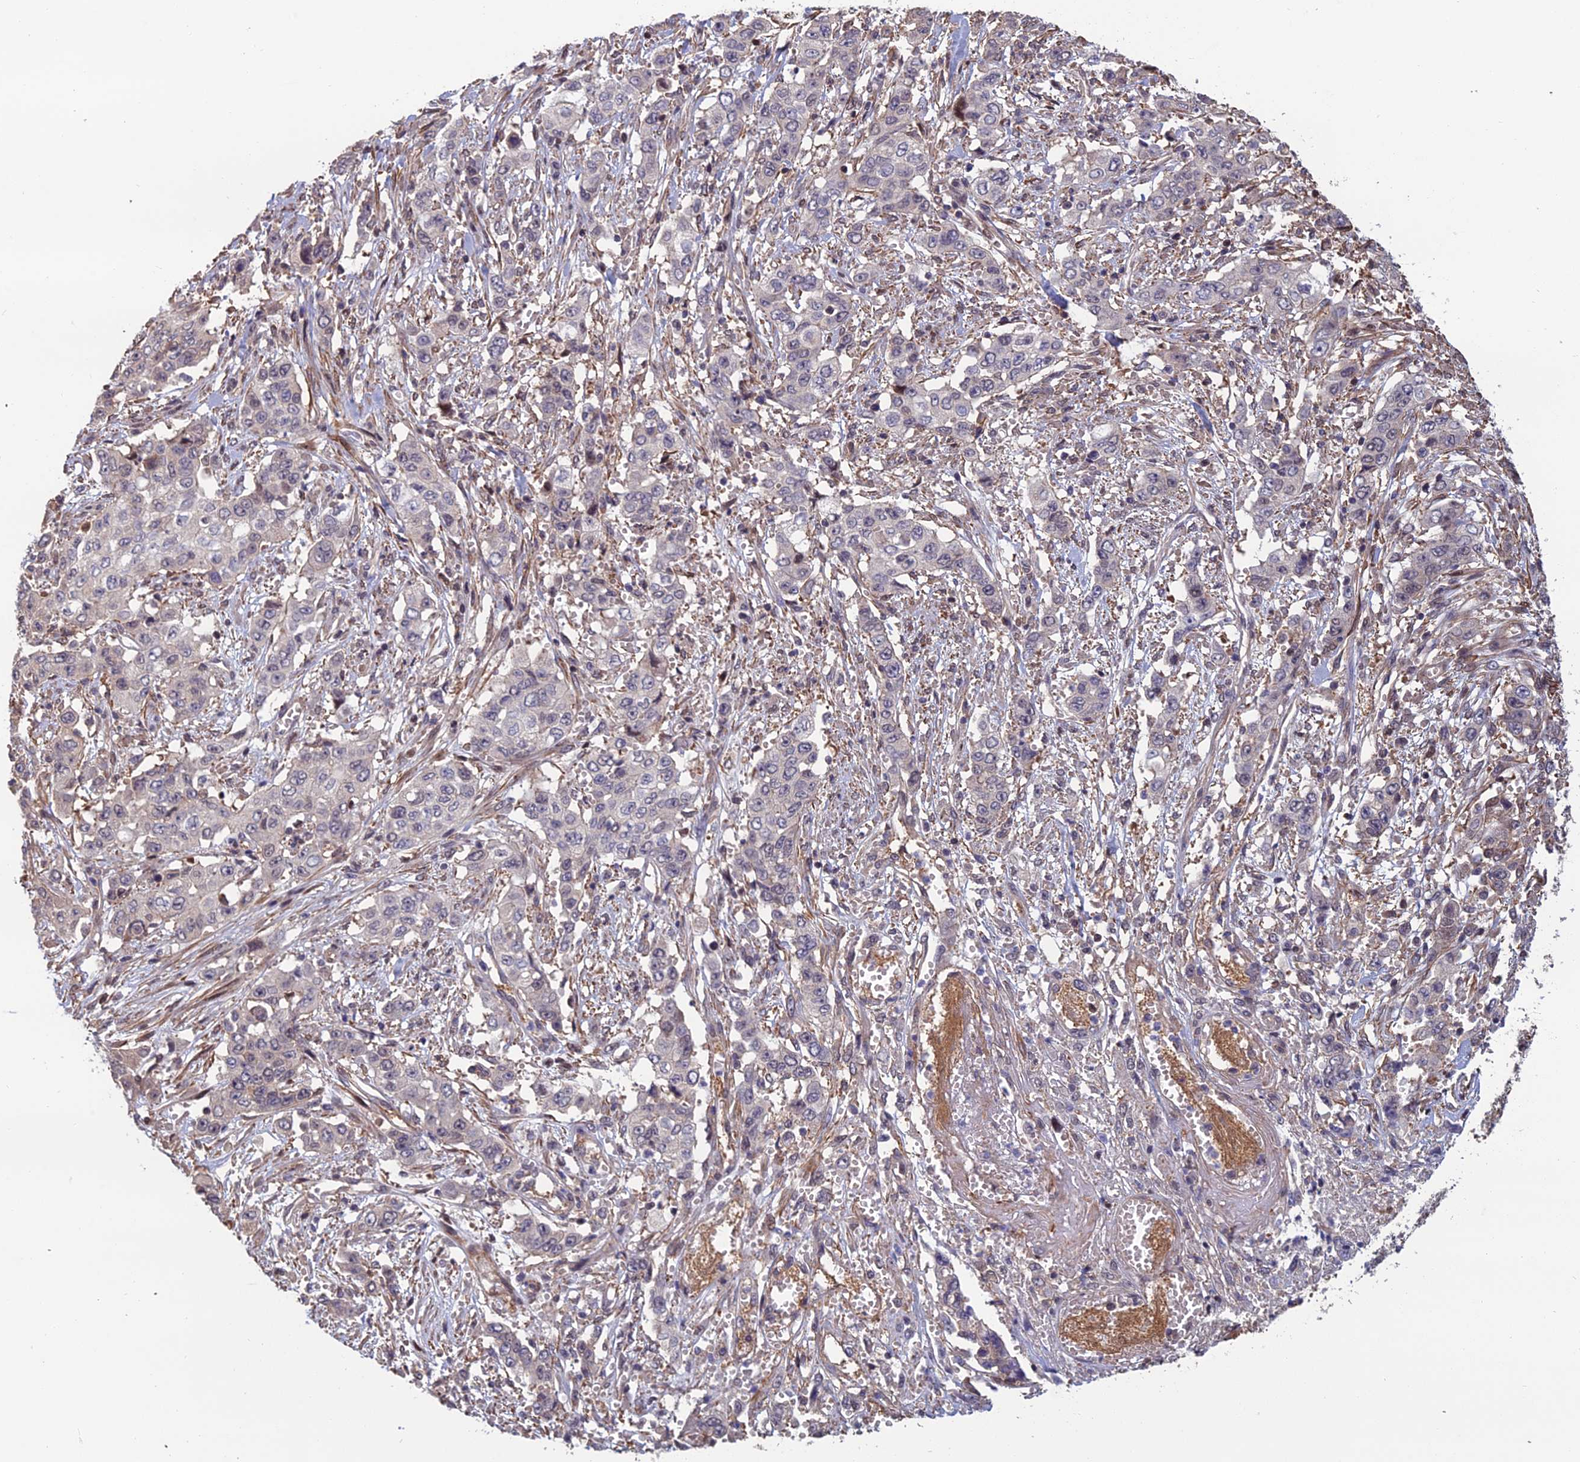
{"staining": {"intensity": "negative", "quantity": "none", "location": "none"}, "tissue": "stomach cancer", "cell_type": "Tumor cells", "image_type": "cancer", "snomed": [{"axis": "morphology", "description": "Normal tissue, NOS"}, {"axis": "morphology", "description": "Adenocarcinoma, NOS"}, {"axis": "topography", "description": "Stomach"}], "caption": "IHC histopathology image of neoplastic tissue: human adenocarcinoma (stomach) stained with DAB (3,3'-diaminobenzidine) exhibits no significant protein staining in tumor cells. (Stains: DAB (3,3'-diaminobenzidine) immunohistochemistry with hematoxylin counter stain, Microscopy: brightfield microscopy at high magnification).", "gene": "CCDC183", "patient": {"sex": "female", "age": 64}}